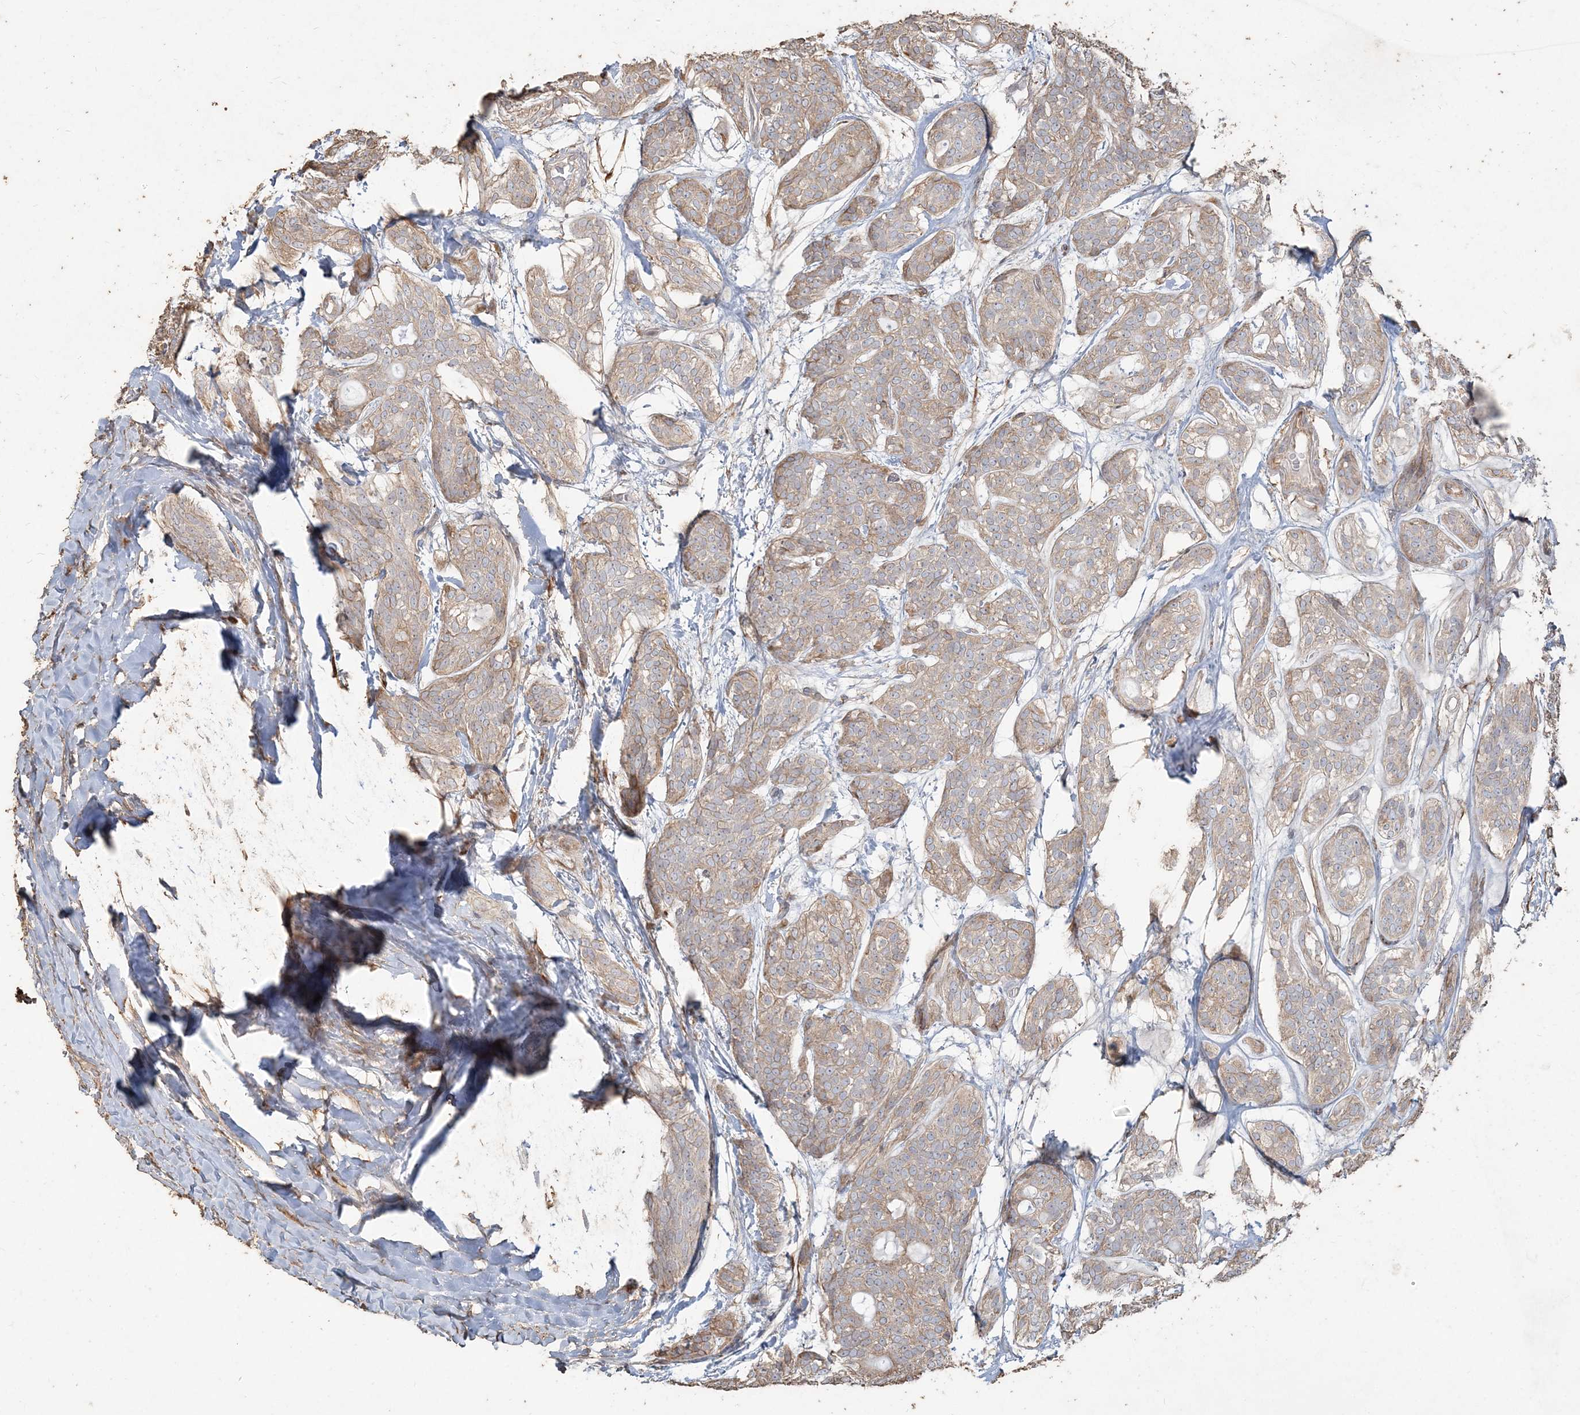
{"staining": {"intensity": "weak", "quantity": "<25%", "location": "cytoplasmic/membranous"}, "tissue": "head and neck cancer", "cell_type": "Tumor cells", "image_type": "cancer", "snomed": [{"axis": "morphology", "description": "Adenocarcinoma, NOS"}, {"axis": "topography", "description": "Head-Neck"}], "caption": "Head and neck cancer (adenocarcinoma) was stained to show a protein in brown. There is no significant staining in tumor cells. (DAB (3,3'-diaminobenzidine) immunohistochemistry visualized using brightfield microscopy, high magnification).", "gene": "RNF145", "patient": {"sex": "male", "age": 66}}